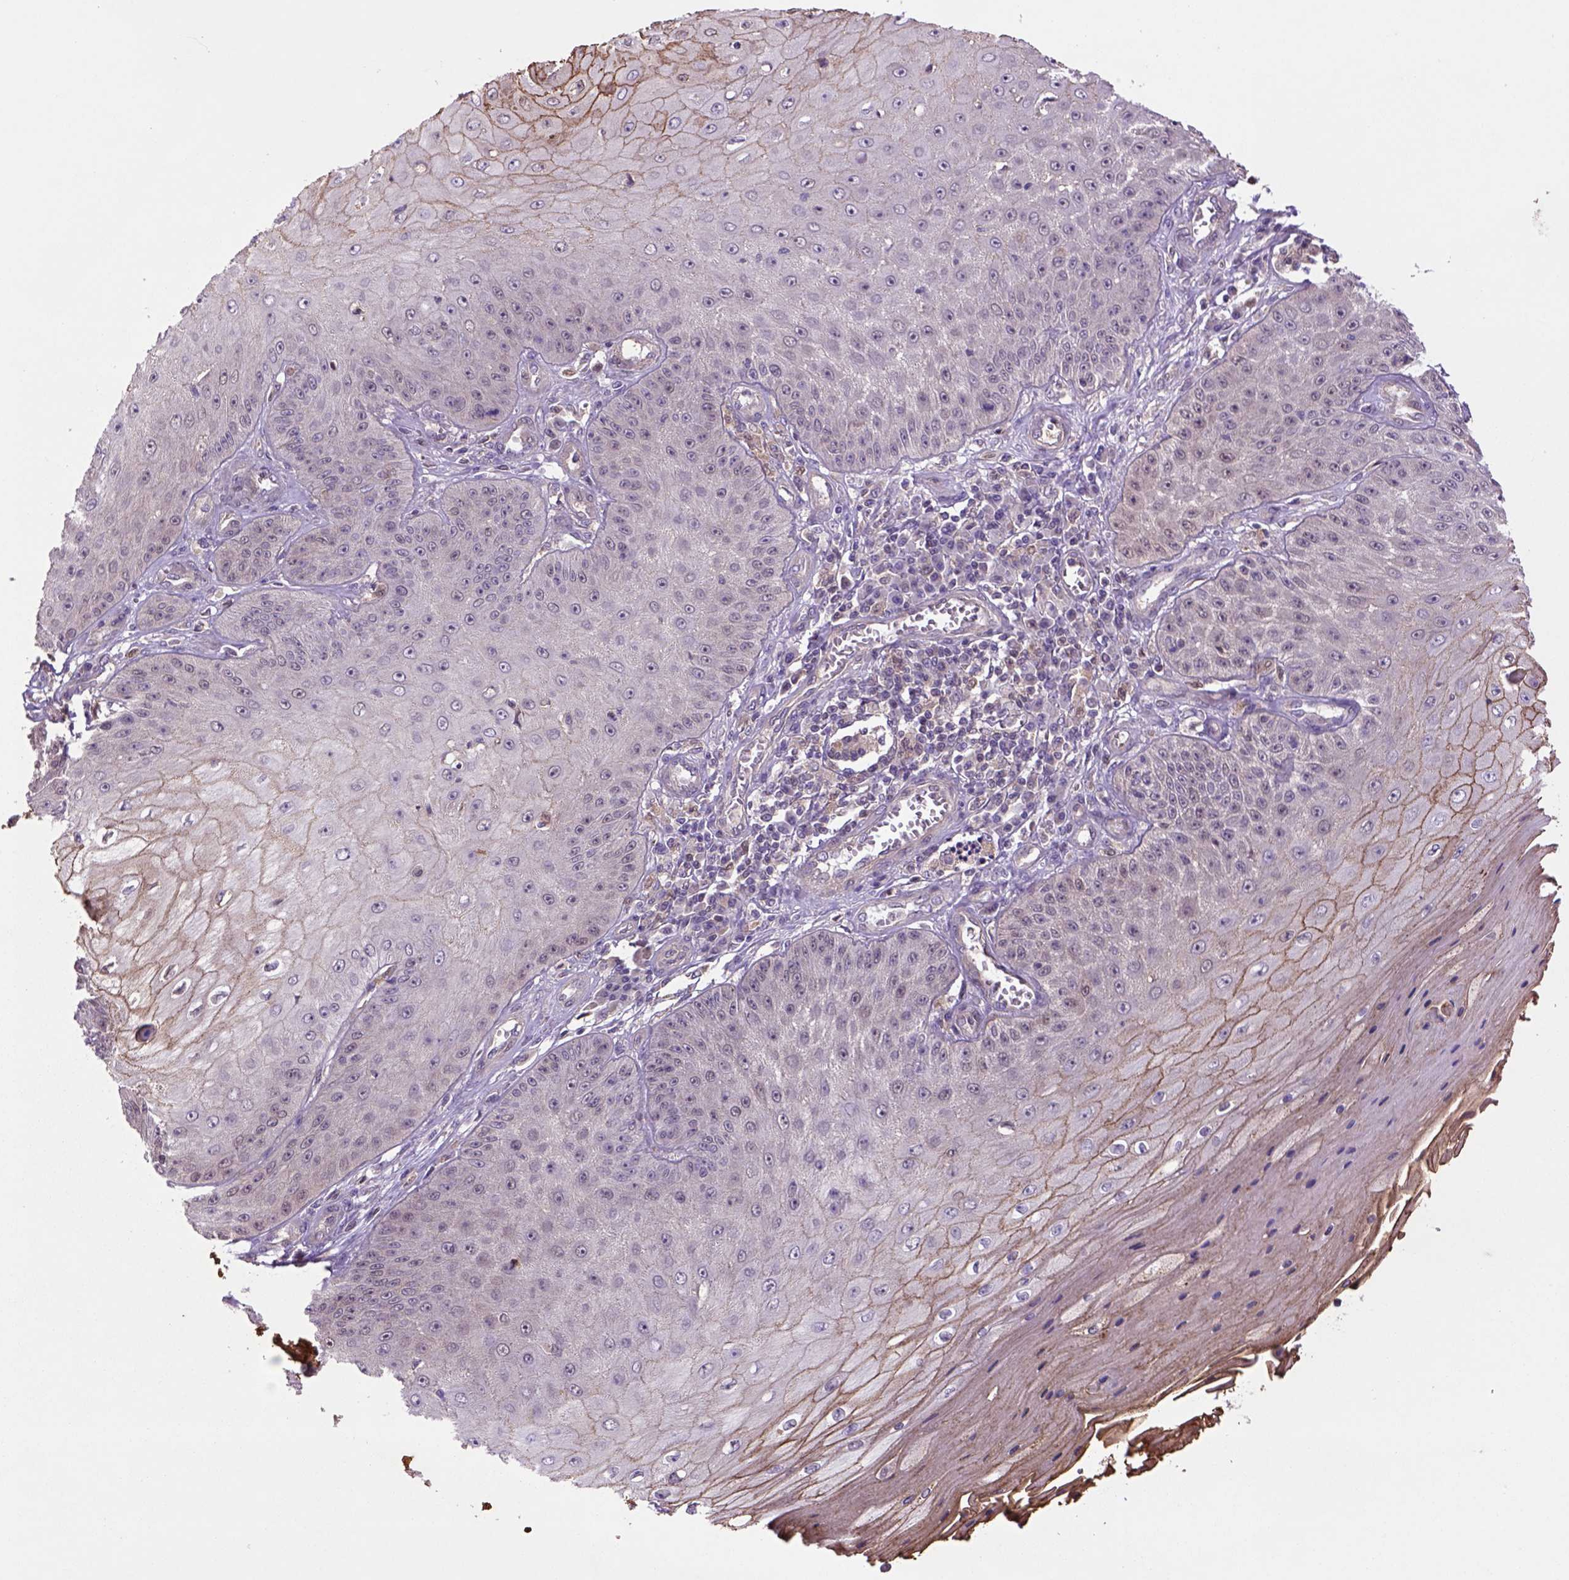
{"staining": {"intensity": "moderate", "quantity": "25%-75%", "location": "cytoplasmic/membranous"}, "tissue": "skin cancer", "cell_type": "Tumor cells", "image_type": "cancer", "snomed": [{"axis": "morphology", "description": "Squamous cell carcinoma, NOS"}, {"axis": "topography", "description": "Skin"}], "caption": "Human skin cancer stained with a brown dye demonstrates moderate cytoplasmic/membranous positive expression in about 25%-75% of tumor cells.", "gene": "HSPBP1", "patient": {"sex": "male", "age": 70}}